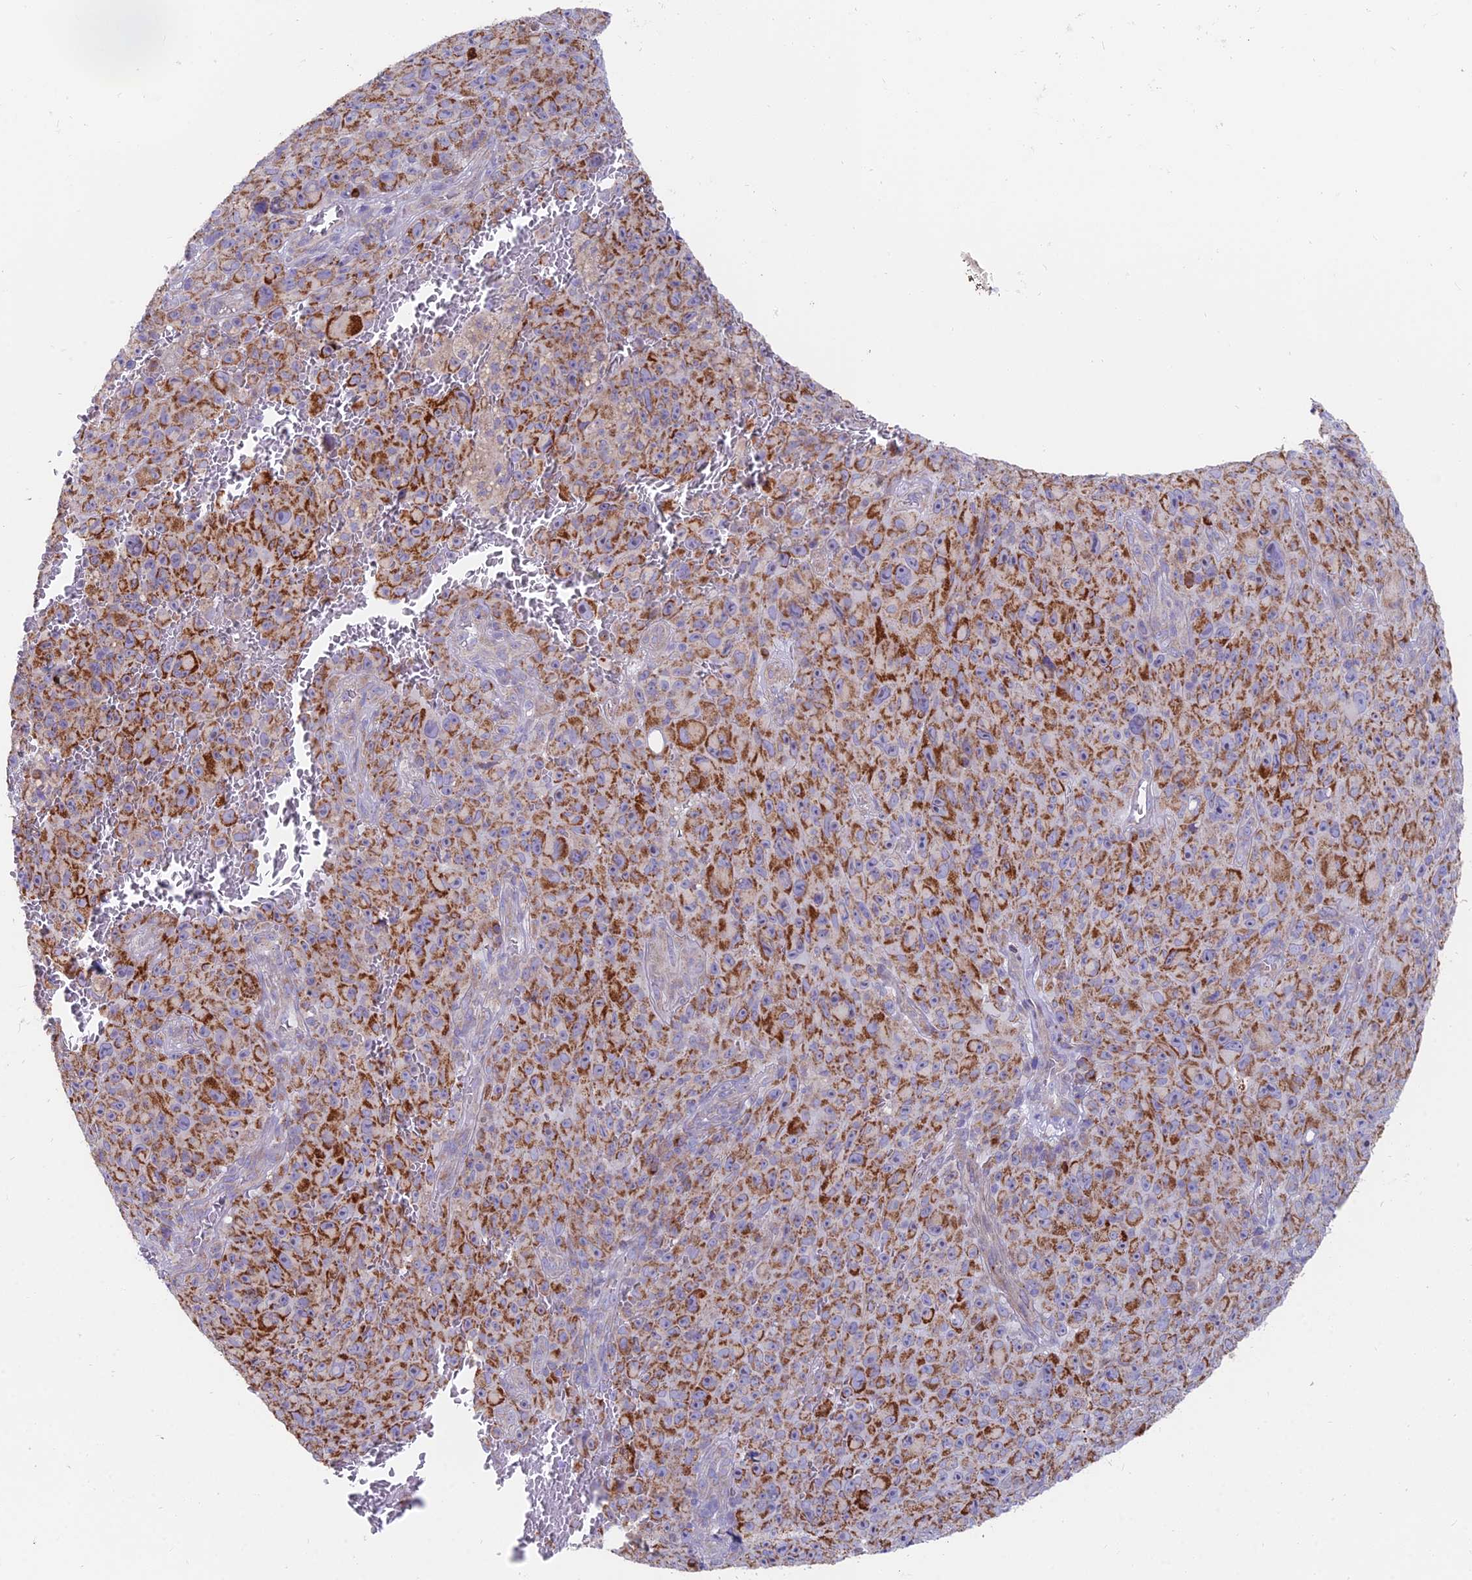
{"staining": {"intensity": "moderate", "quantity": "25%-75%", "location": "cytoplasmic/membranous"}, "tissue": "melanoma", "cell_type": "Tumor cells", "image_type": "cancer", "snomed": [{"axis": "morphology", "description": "Malignant melanoma, NOS"}, {"axis": "topography", "description": "Skin"}], "caption": "Immunohistochemical staining of human malignant melanoma shows moderate cytoplasmic/membranous protein expression in approximately 25%-75% of tumor cells. (Stains: DAB in brown, nuclei in blue, Microscopy: brightfield microscopy at high magnification).", "gene": "TBC1D20", "patient": {"sex": "female", "age": 82}}